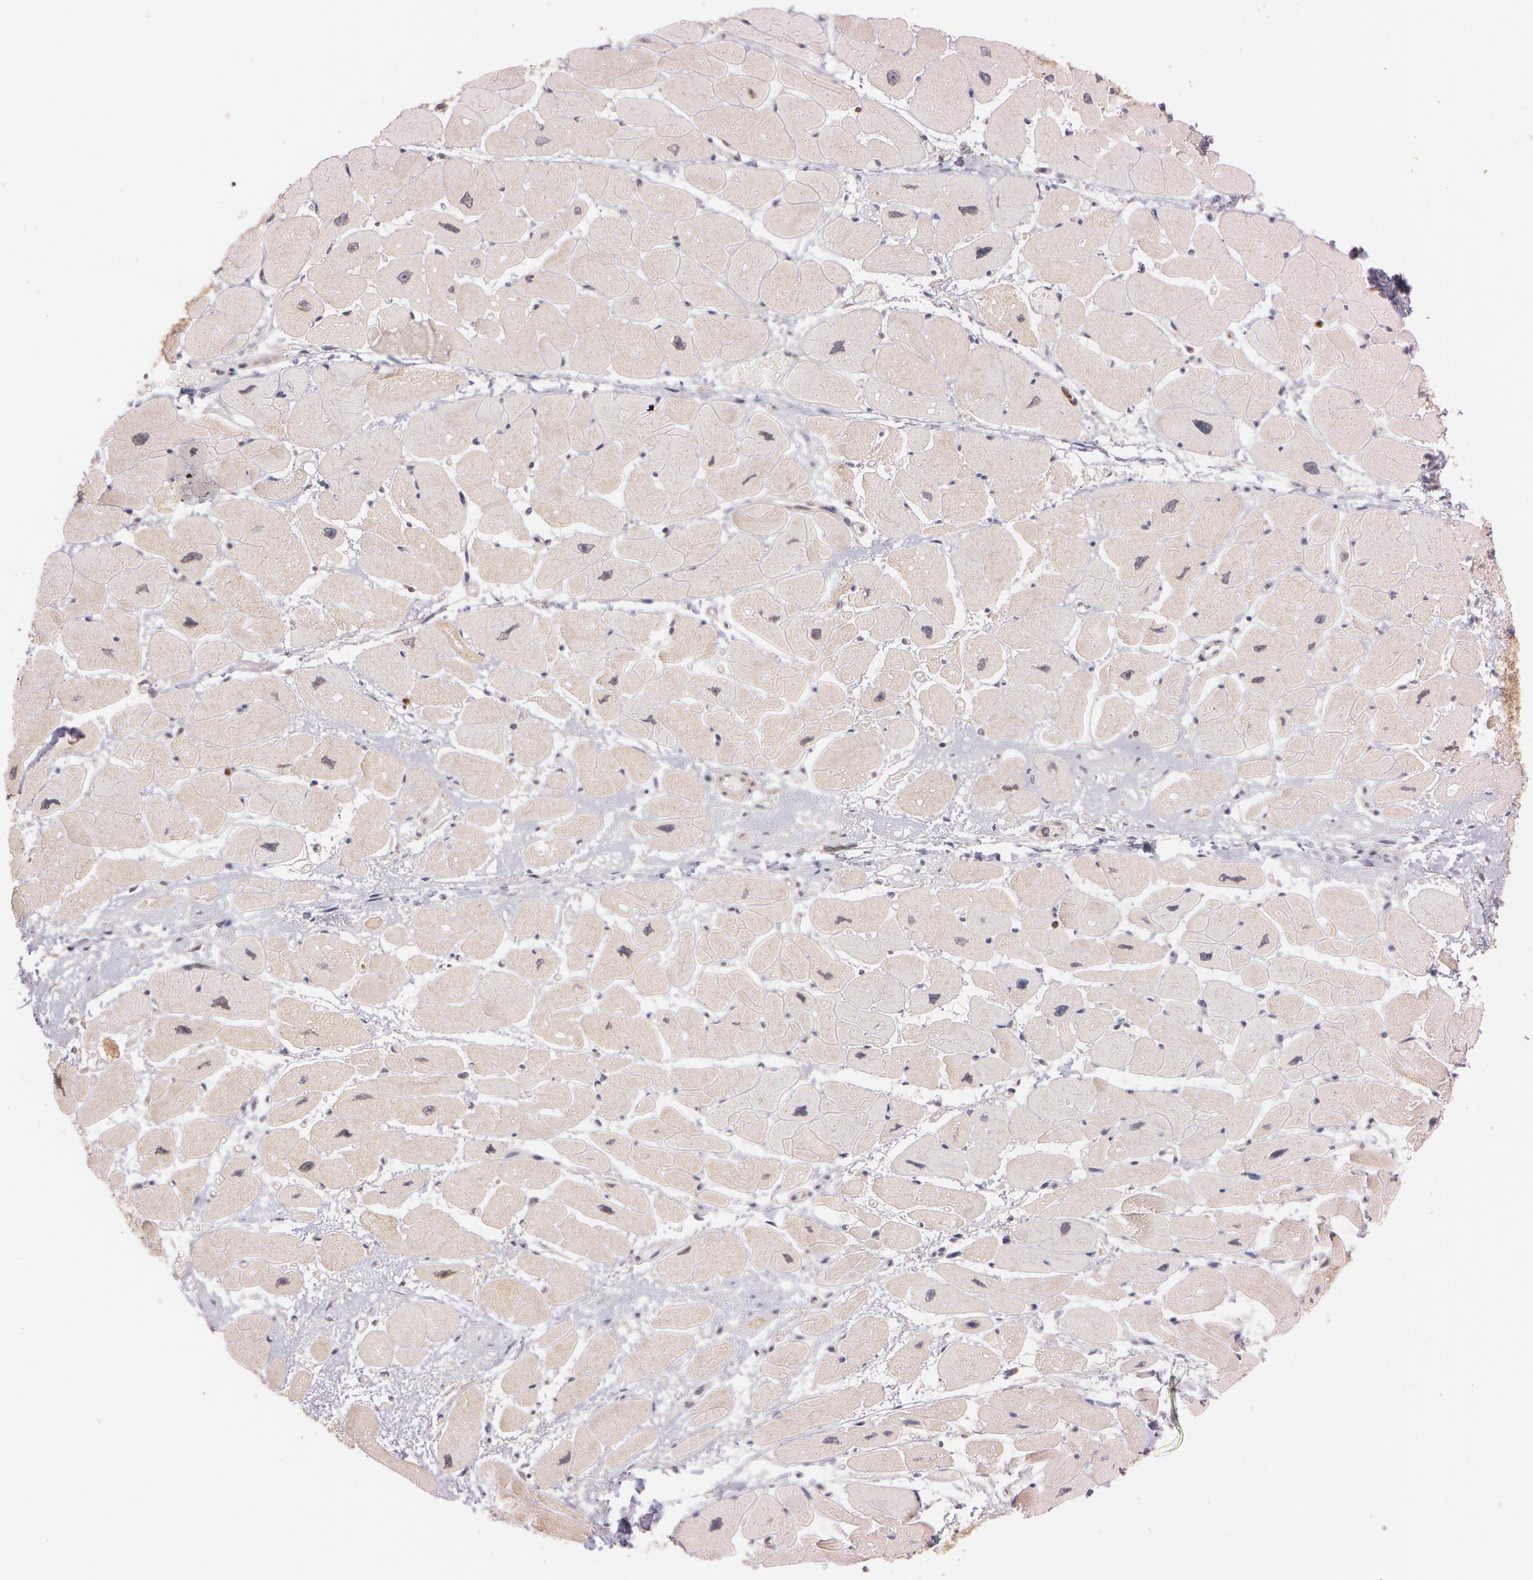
{"staining": {"intensity": "weak", "quantity": ">75%", "location": "cytoplasmic/membranous"}, "tissue": "heart muscle", "cell_type": "Cardiomyocytes", "image_type": "normal", "snomed": [{"axis": "morphology", "description": "Normal tissue, NOS"}, {"axis": "topography", "description": "Heart"}], "caption": "A low amount of weak cytoplasmic/membranous expression is appreciated in about >75% of cardiomyocytes in unremarkable heart muscle.", "gene": "ATG2B", "patient": {"sex": "female", "age": 54}}